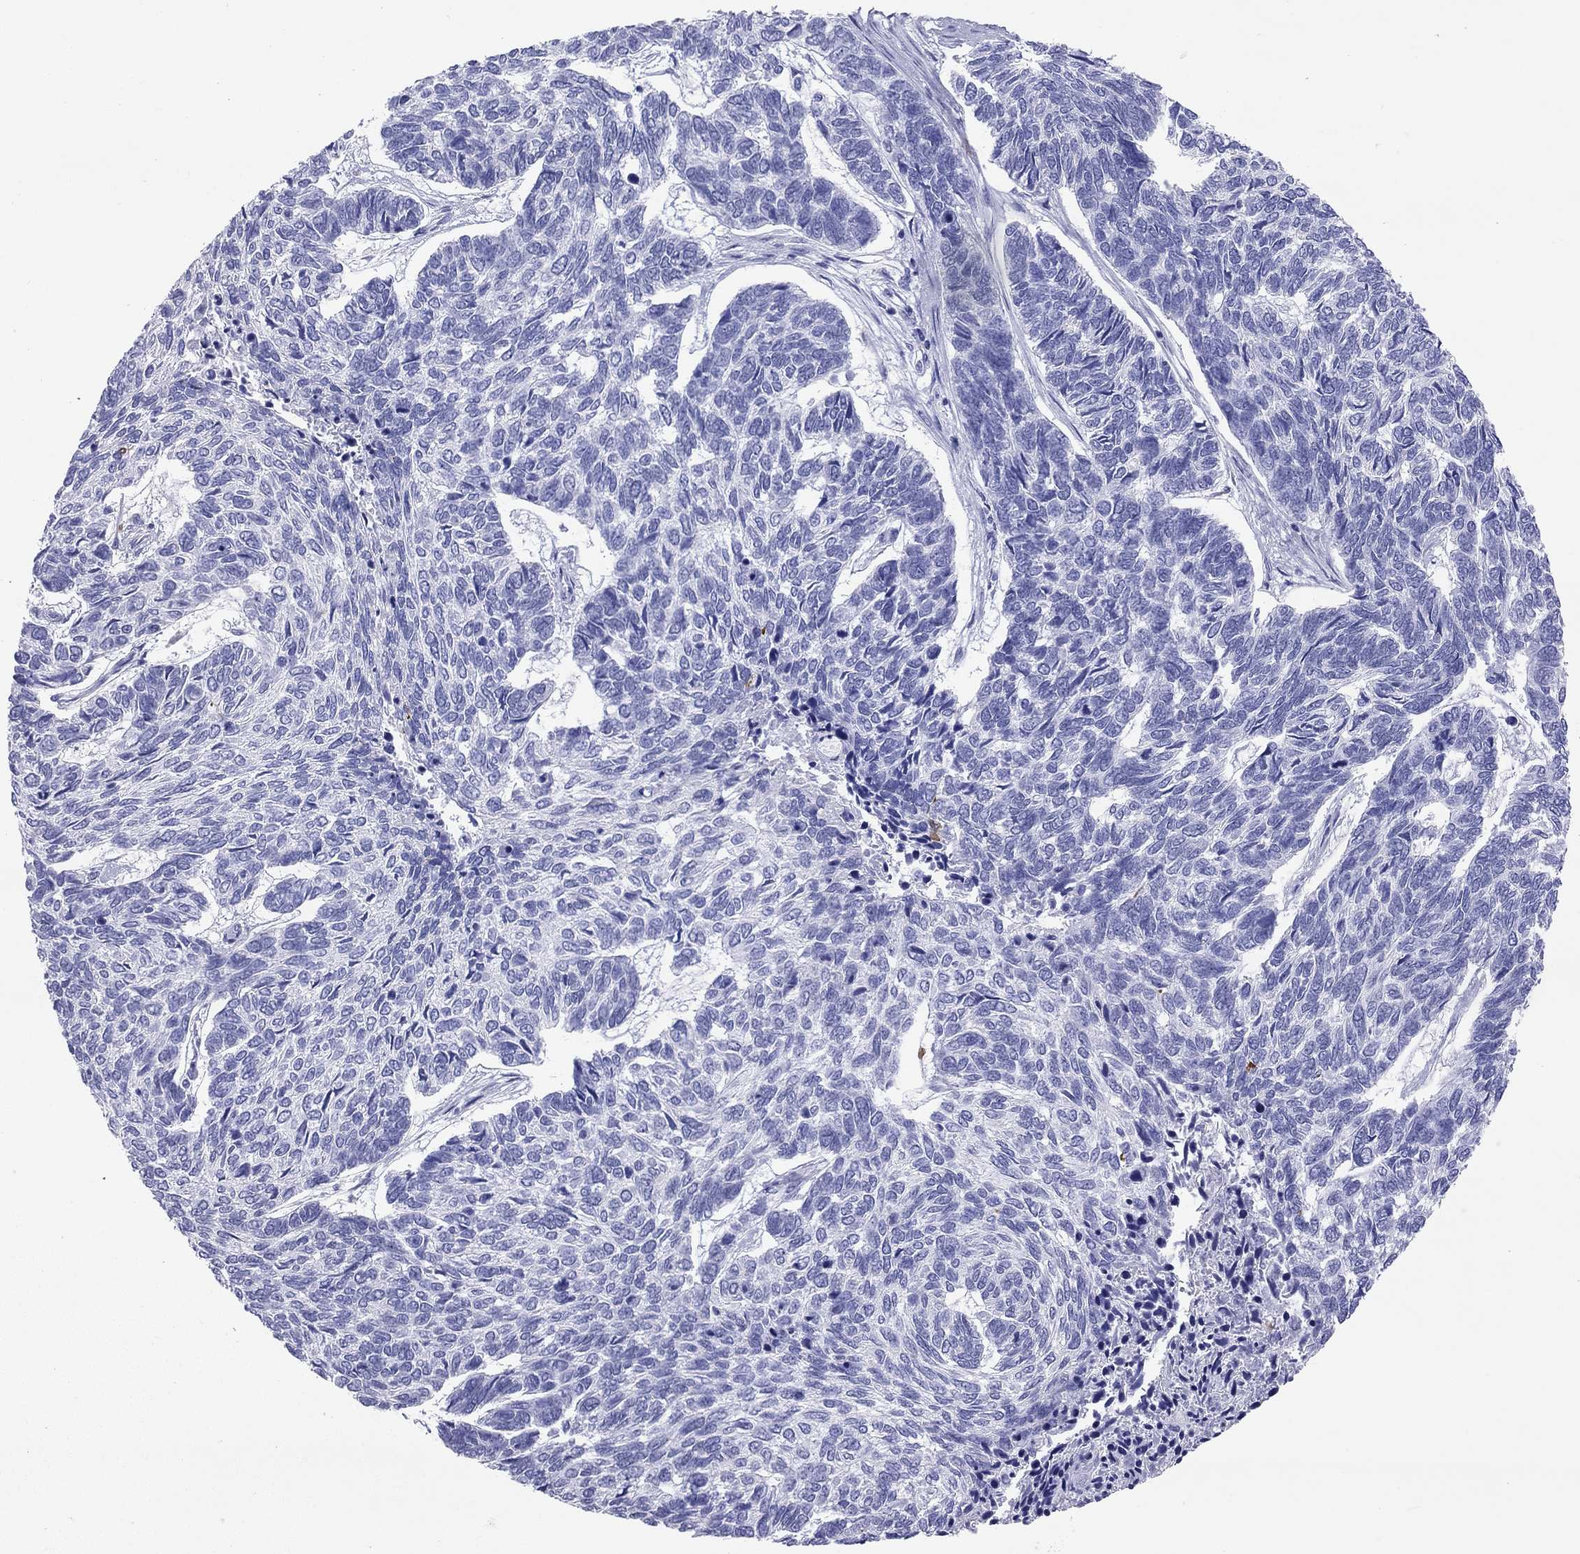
{"staining": {"intensity": "negative", "quantity": "none", "location": "none"}, "tissue": "skin cancer", "cell_type": "Tumor cells", "image_type": "cancer", "snomed": [{"axis": "morphology", "description": "Basal cell carcinoma"}, {"axis": "topography", "description": "Skin"}], "caption": "IHC micrograph of neoplastic tissue: human skin basal cell carcinoma stained with DAB (3,3'-diaminobenzidine) shows no significant protein positivity in tumor cells.", "gene": "HLA-DQB2", "patient": {"sex": "female", "age": 65}}